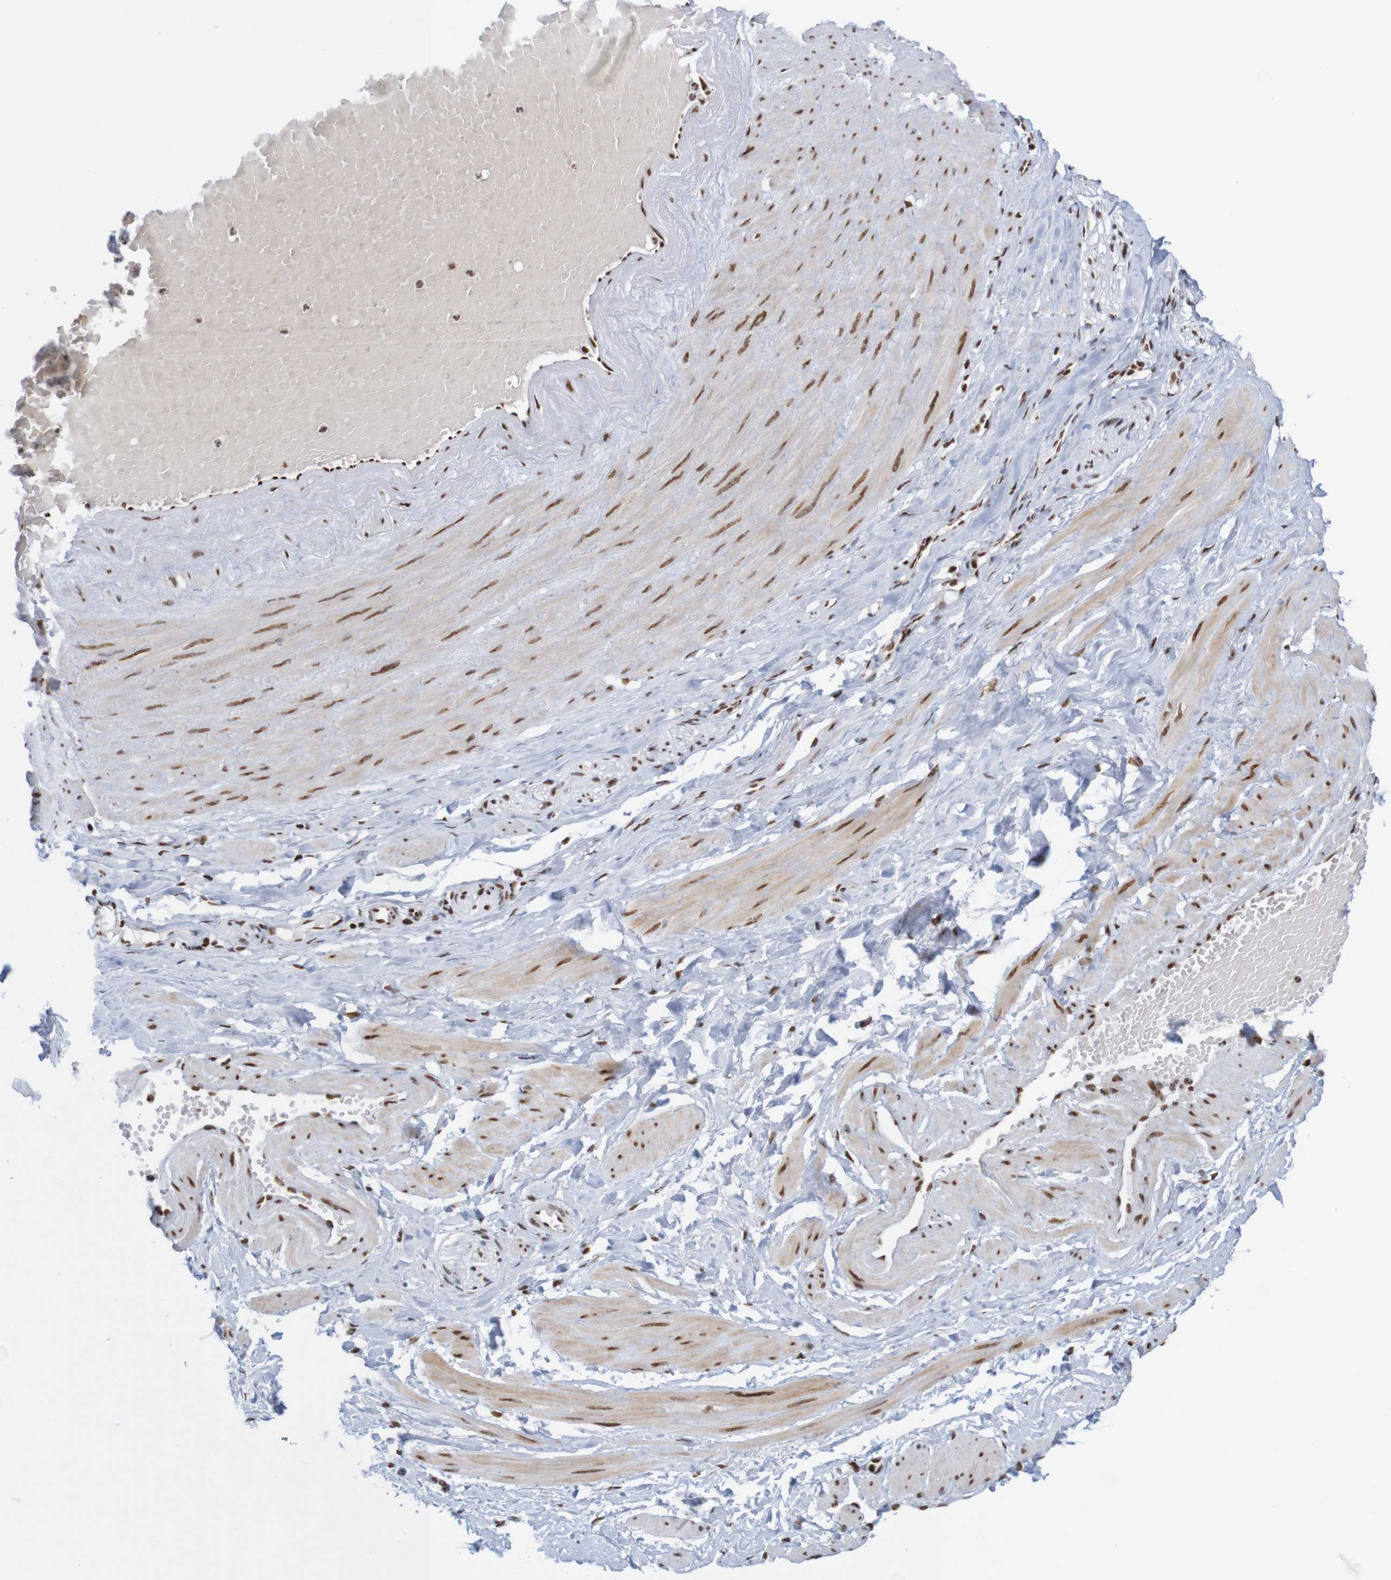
{"staining": {"intensity": "moderate", "quantity": ">75%", "location": "nuclear"}, "tissue": "adipose tissue", "cell_type": "Adipocytes", "image_type": "normal", "snomed": [{"axis": "morphology", "description": "Normal tissue, NOS"}, {"axis": "topography", "description": "Soft tissue"}, {"axis": "topography", "description": "Vascular tissue"}], "caption": "Adipose tissue stained for a protein (brown) exhibits moderate nuclear positive positivity in approximately >75% of adipocytes.", "gene": "THRAP3", "patient": {"sex": "female", "age": 35}}